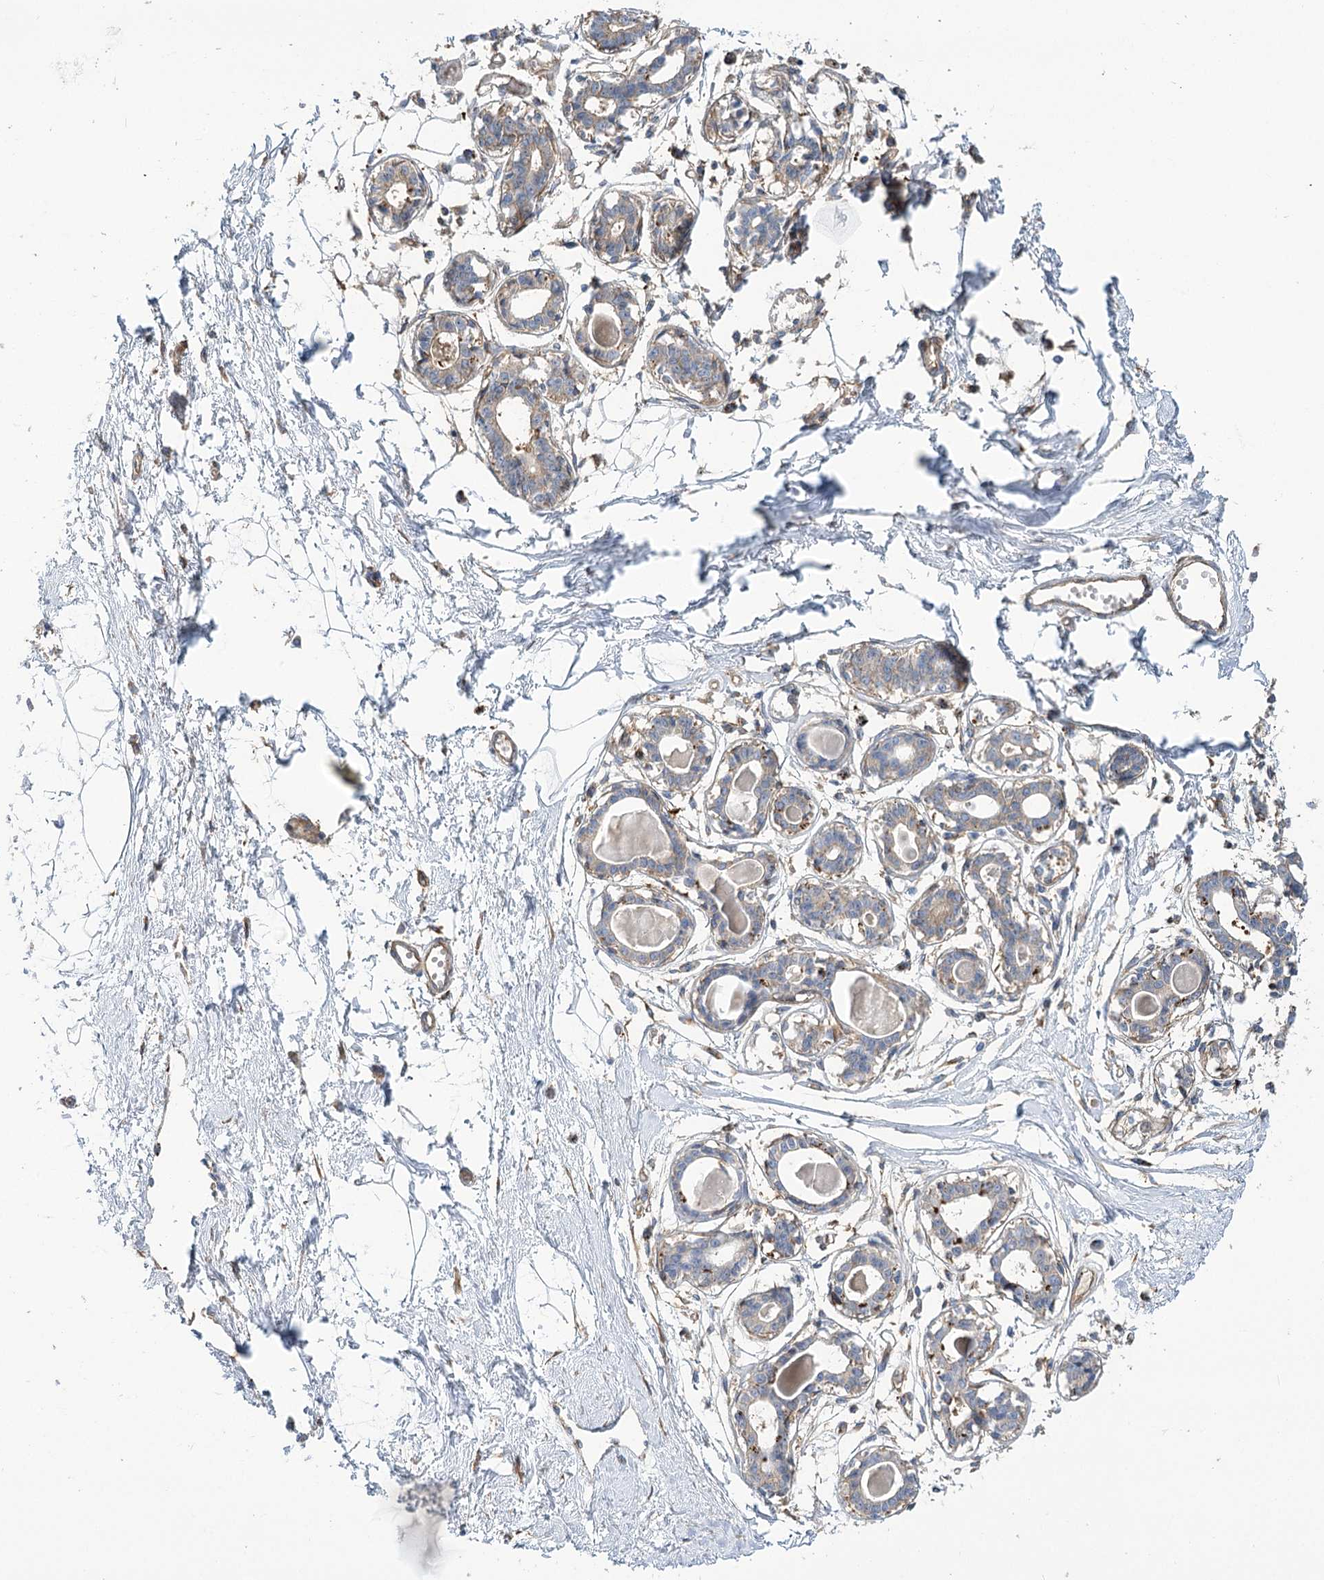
{"staining": {"intensity": "negative", "quantity": "none", "location": "none"}, "tissue": "breast", "cell_type": "Adipocytes", "image_type": "normal", "snomed": [{"axis": "morphology", "description": "Normal tissue, NOS"}, {"axis": "topography", "description": "Breast"}], "caption": "DAB (3,3'-diaminobenzidine) immunohistochemical staining of unremarkable human breast displays no significant staining in adipocytes.", "gene": "GUSB", "patient": {"sex": "female", "age": 45}}